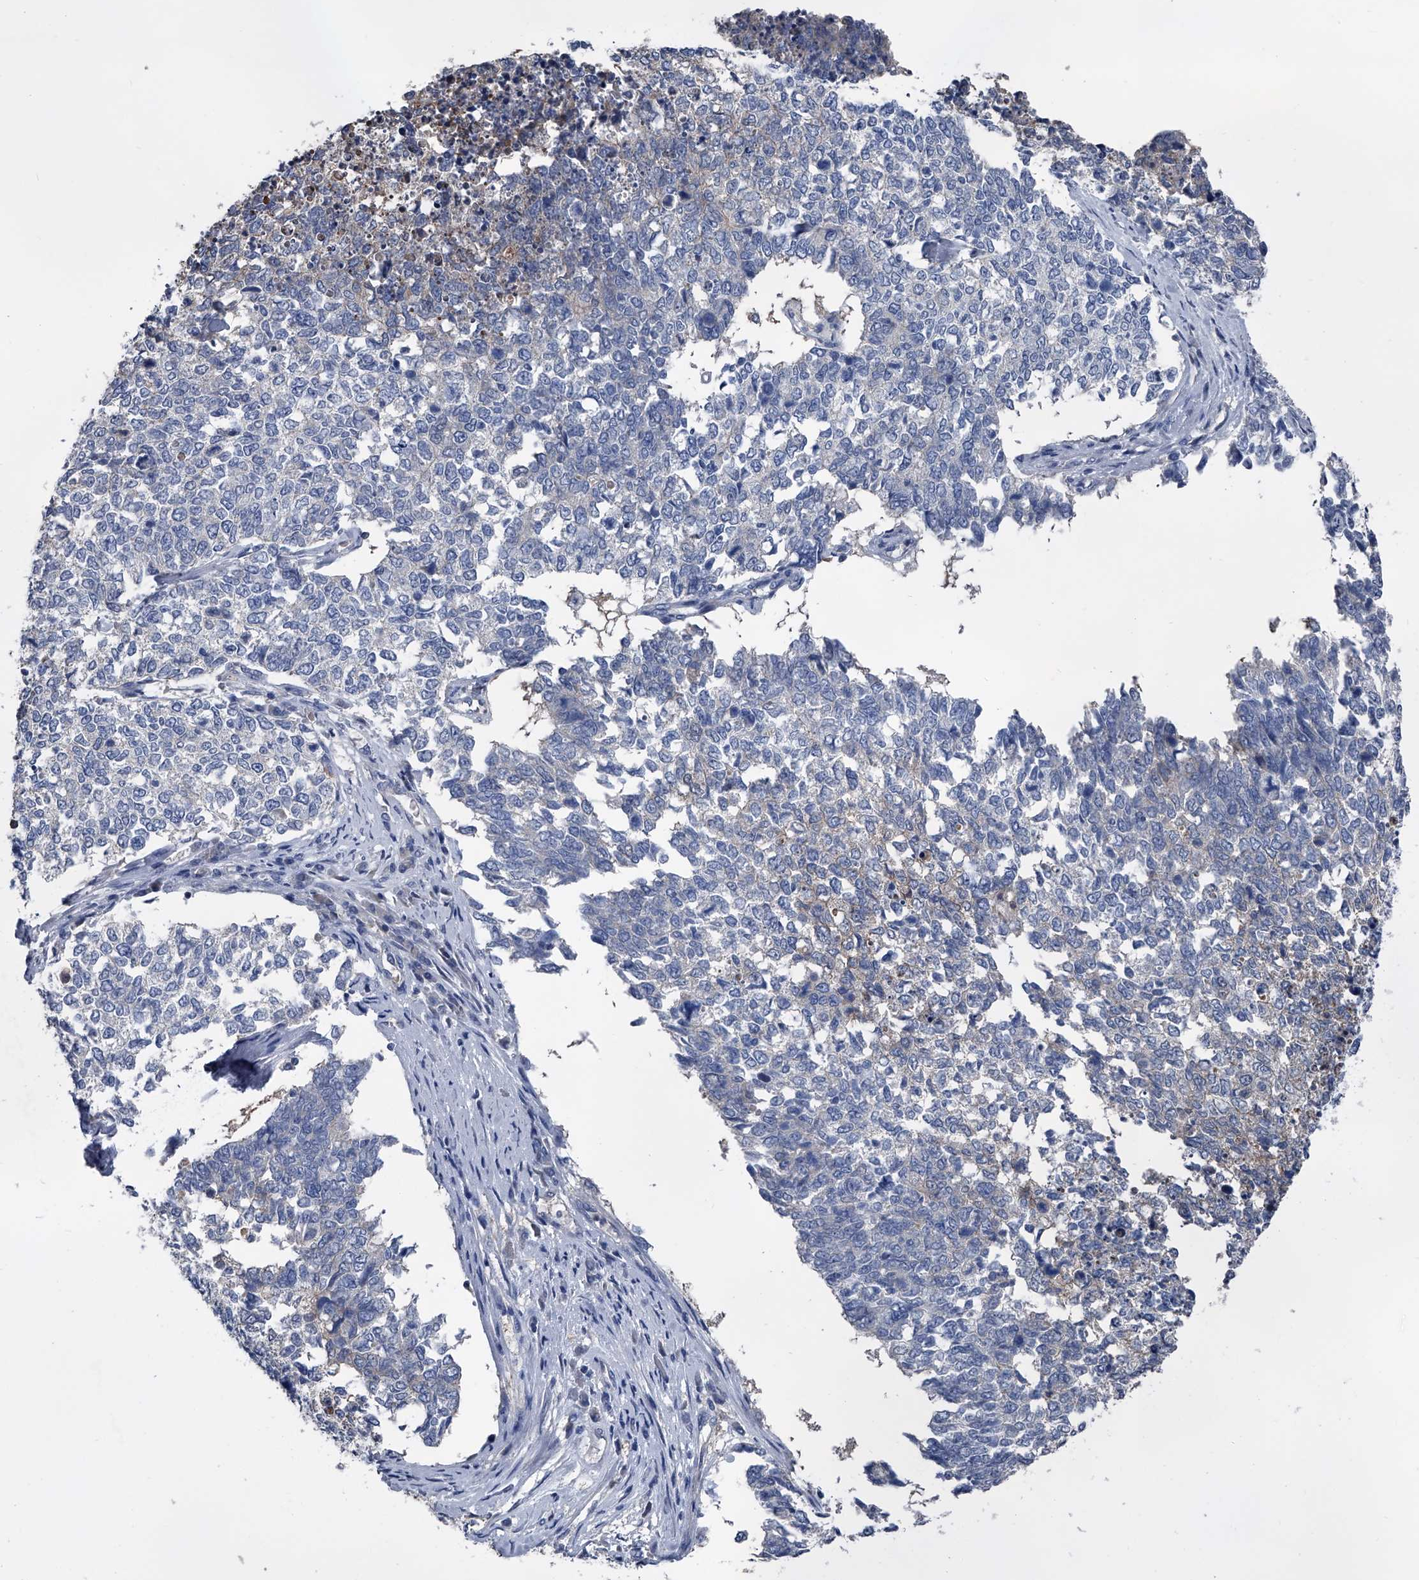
{"staining": {"intensity": "negative", "quantity": "none", "location": "none"}, "tissue": "cervical cancer", "cell_type": "Tumor cells", "image_type": "cancer", "snomed": [{"axis": "morphology", "description": "Squamous cell carcinoma, NOS"}, {"axis": "topography", "description": "Cervix"}], "caption": "This is an immunohistochemistry (IHC) micrograph of human squamous cell carcinoma (cervical). There is no expression in tumor cells.", "gene": "KIF13A", "patient": {"sex": "female", "age": 63}}